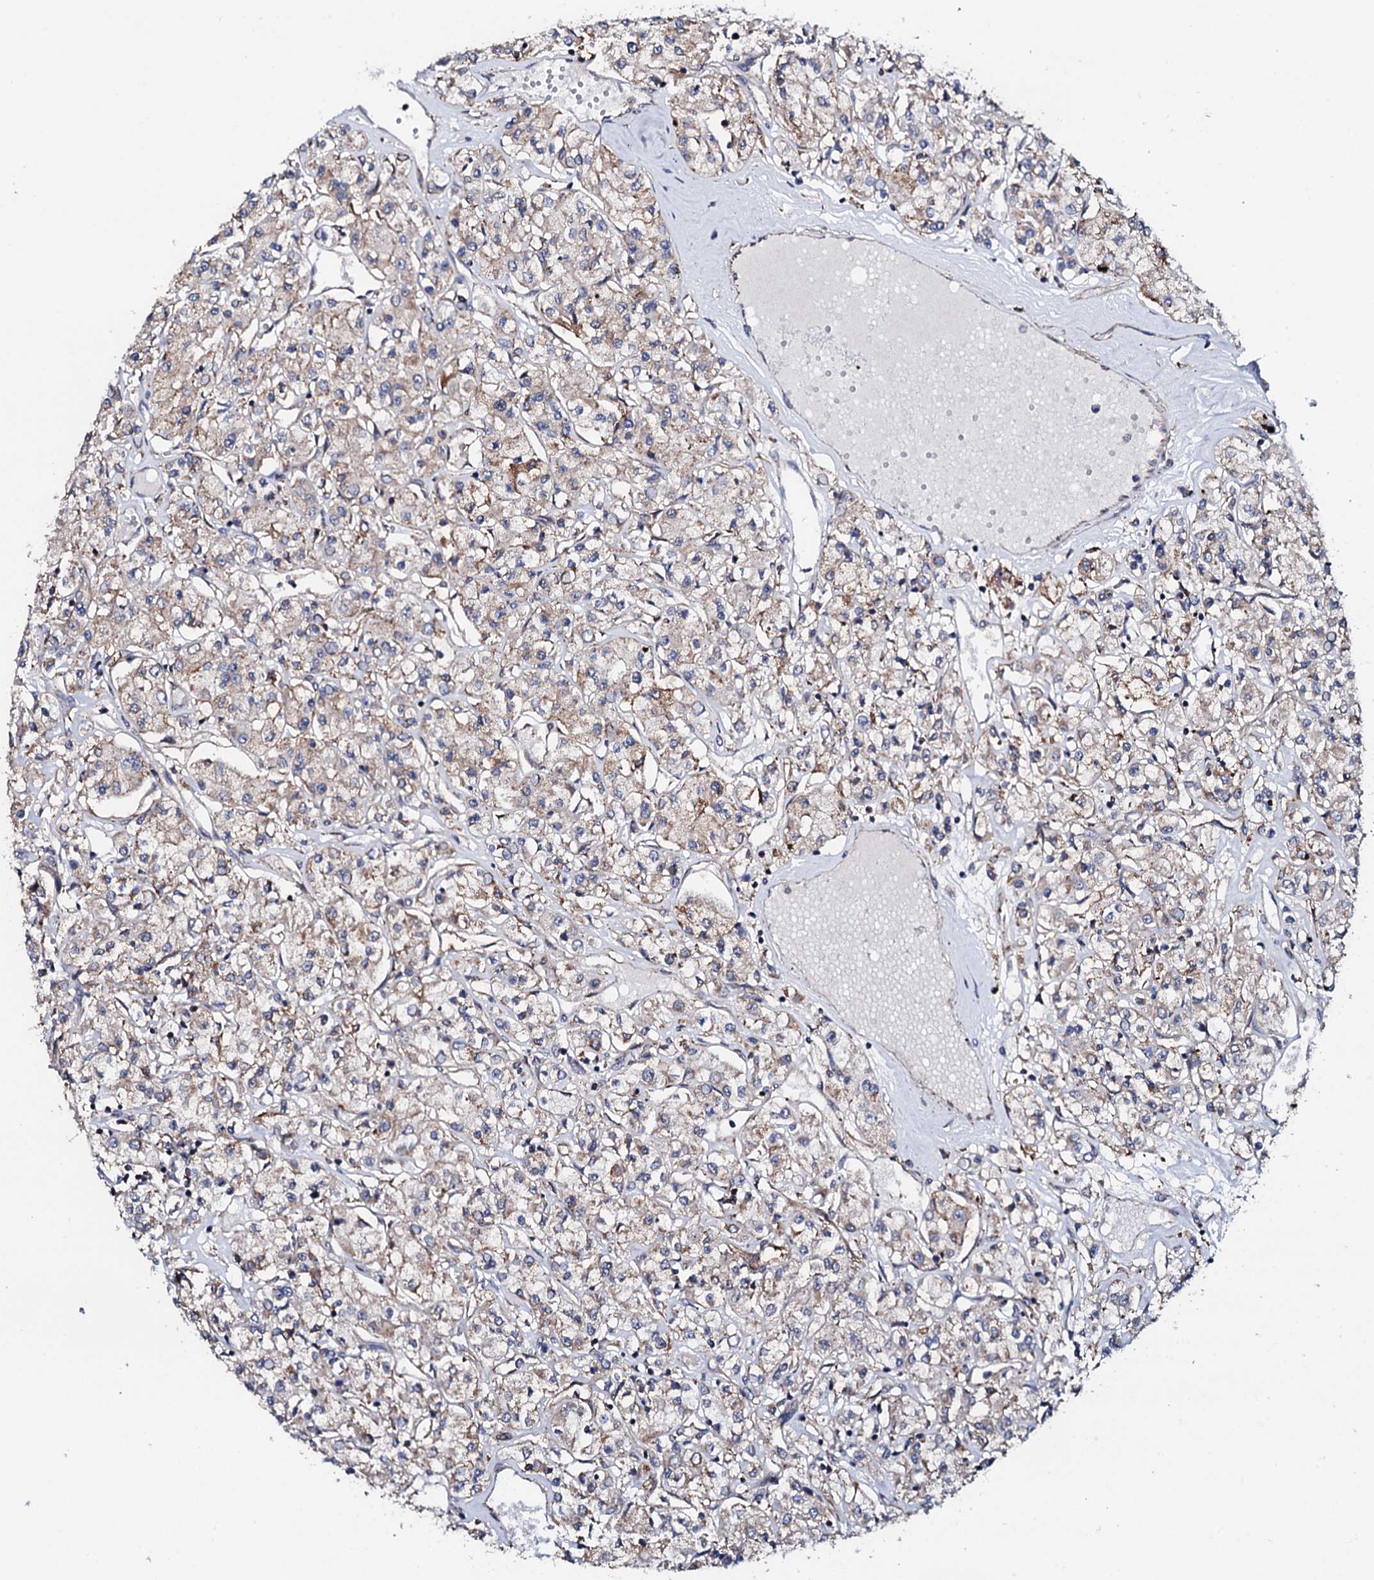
{"staining": {"intensity": "weak", "quantity": "25%-75%", "location": "cytoplasmic/membranous"}, "tissue": "renal cancer", "cell_type": "Tumor cells", "image_type": "cancer", "snomed": [{"axis": "morphology", "description": "Adenocarcinoma, NOS"}, {"axis": "topography", "description": "Kidney"}], "caption": "There is low levels of weak cytoplasmic/membranous expression in tumor cells of renal adenocarcinoma, as demonstrated by immunohistochemical staining (brown color).", "gene": "EDC3", "patient": {"sex": "female", "age": 59}}